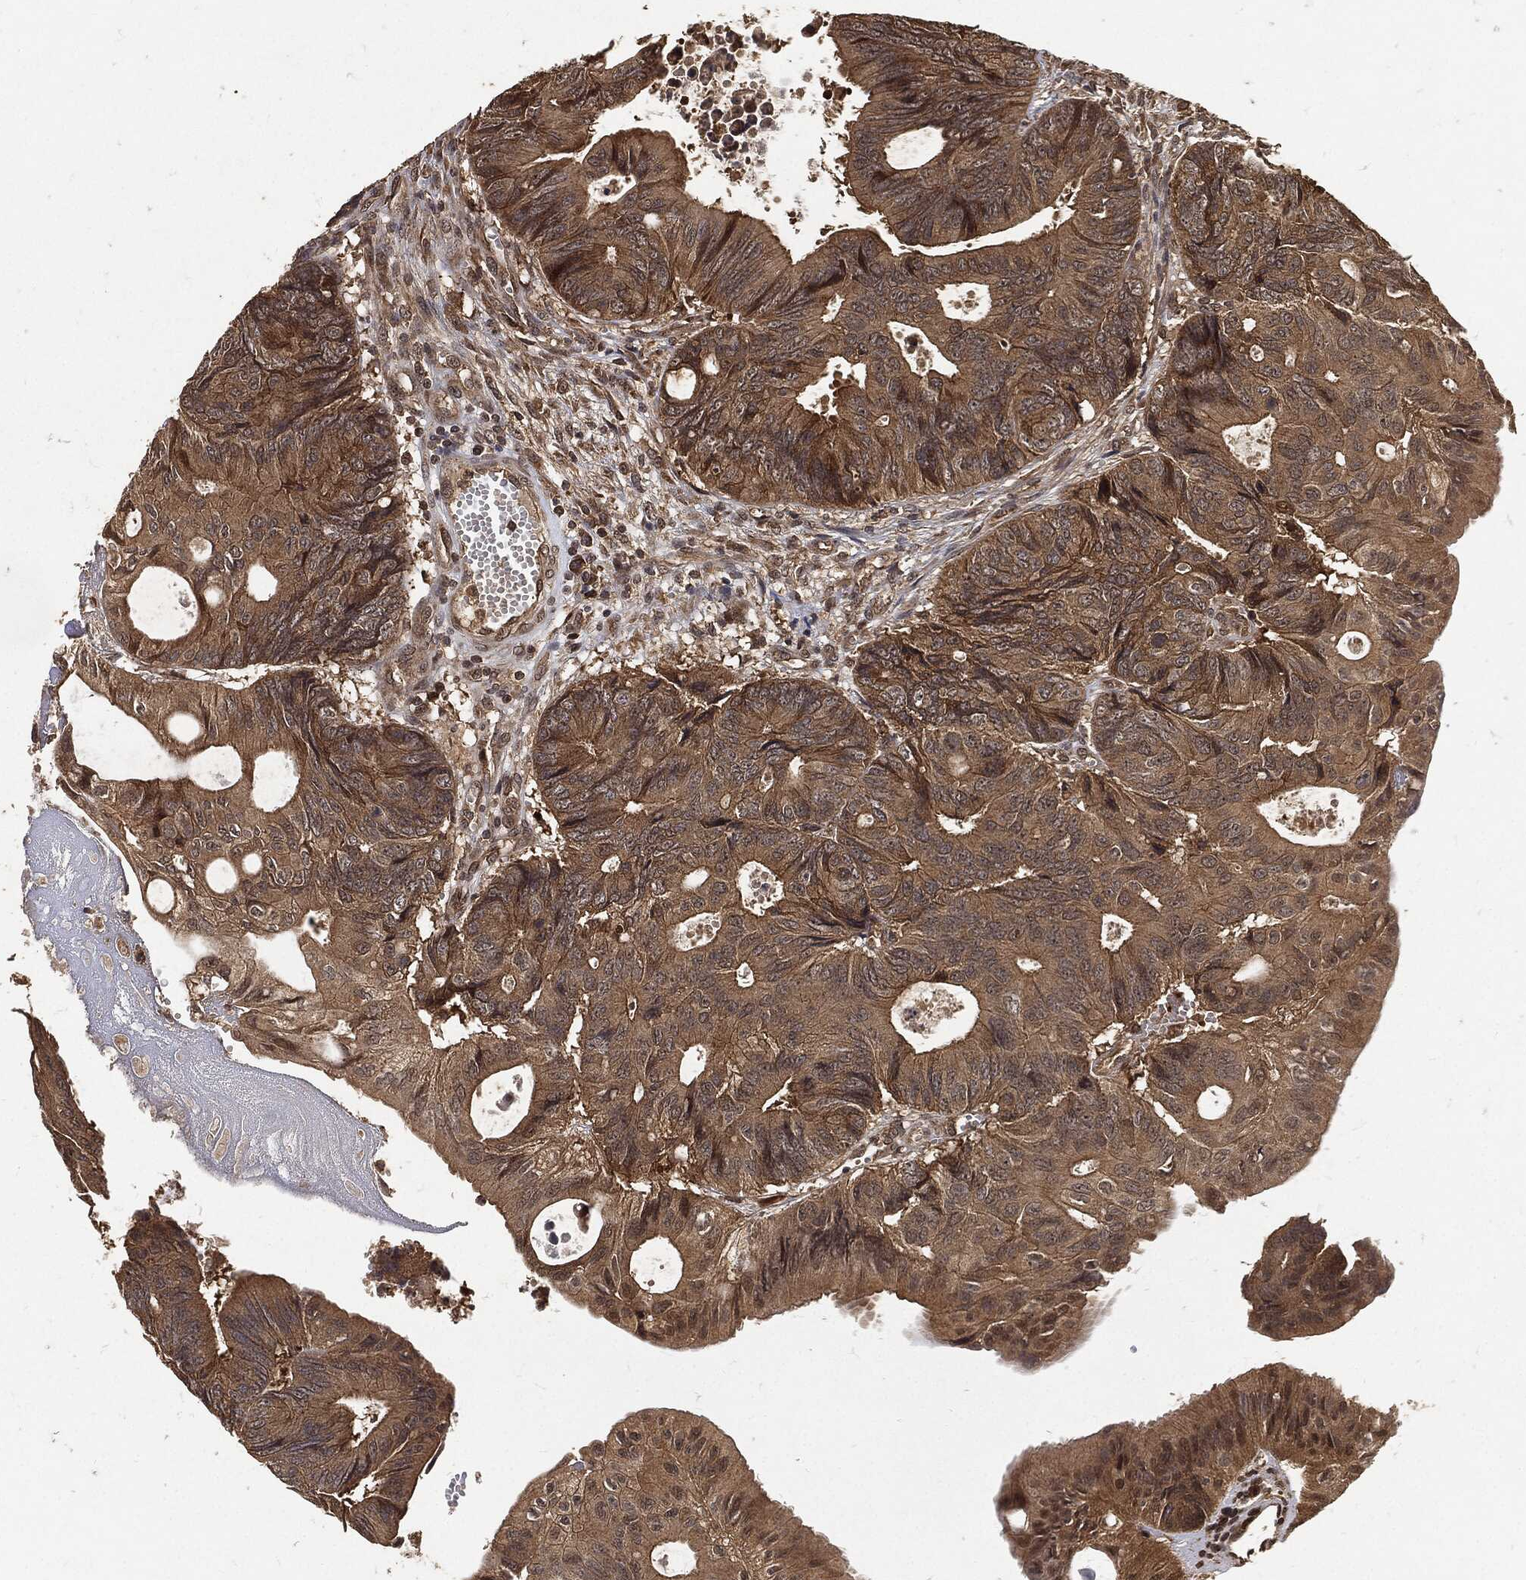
{"staining": {"intensity": "moderate", "quantity": ">75%", "location": "cytoplasmic/membranous"}, "tissue": "colorectal cancer", "cell_type": "Tumor cells", "image_type": "cancer", "snomed": [{"axis": "morphology", "description": "Normal tissue, NOS"}, {"axis": "morphology", "description": "Adenocarcinoma, NOS"}, {"axis": "topography", "description": "Colon"}], "caption": "The histopathology image exhibits a brown stain indicating the presence of a protein in the cytoplasmic/membranous of tumor cells in colorectal cancer.", "gene": "ZNF226", "patient": {"sex": "male", "age": 65}}